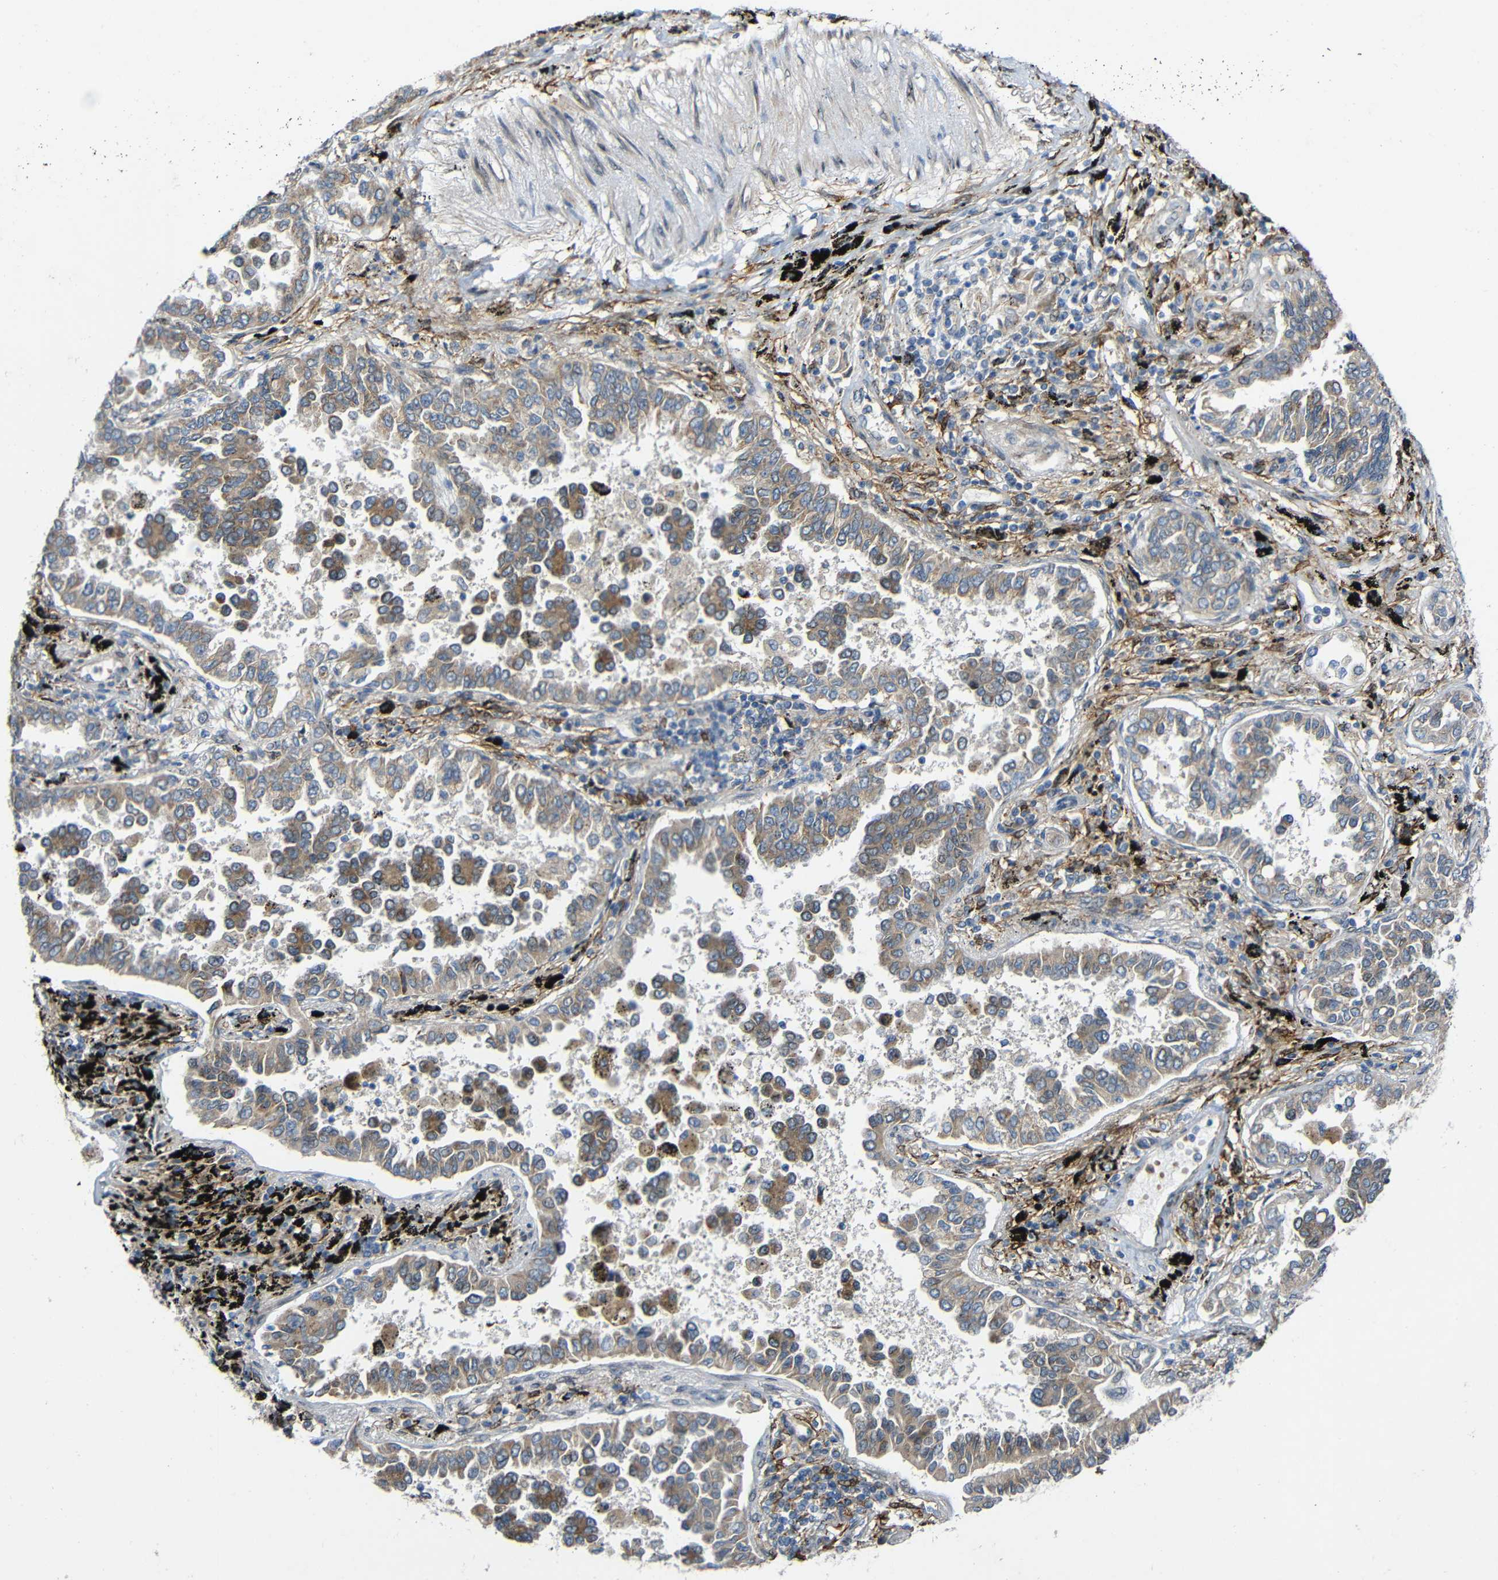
{"staining": {"intensity": "weak", "quantity": ">75%", "location": "cytoplasmic/membranous"}, "tissue": "lung cancer", "cell_type": "Tumor cells", "image_type": "cancer", "snomed": [{"axis": "morphology", "description": "Normal tissue, NOS"}, {"axis": "morphology", "description": "Adenocarcinoma, NOS"}, {"axis": "topography", "description": "Lung"}], "caption": "About >75% of tumor cells in human lung cancer (adenocarcinoma) exhibit weak cytoplasmic/membranous protein positivity as visualized by brown immunohistochemical staining.", "gene": "TMEM25", "patient": {"sex": "male", "age": 59}}